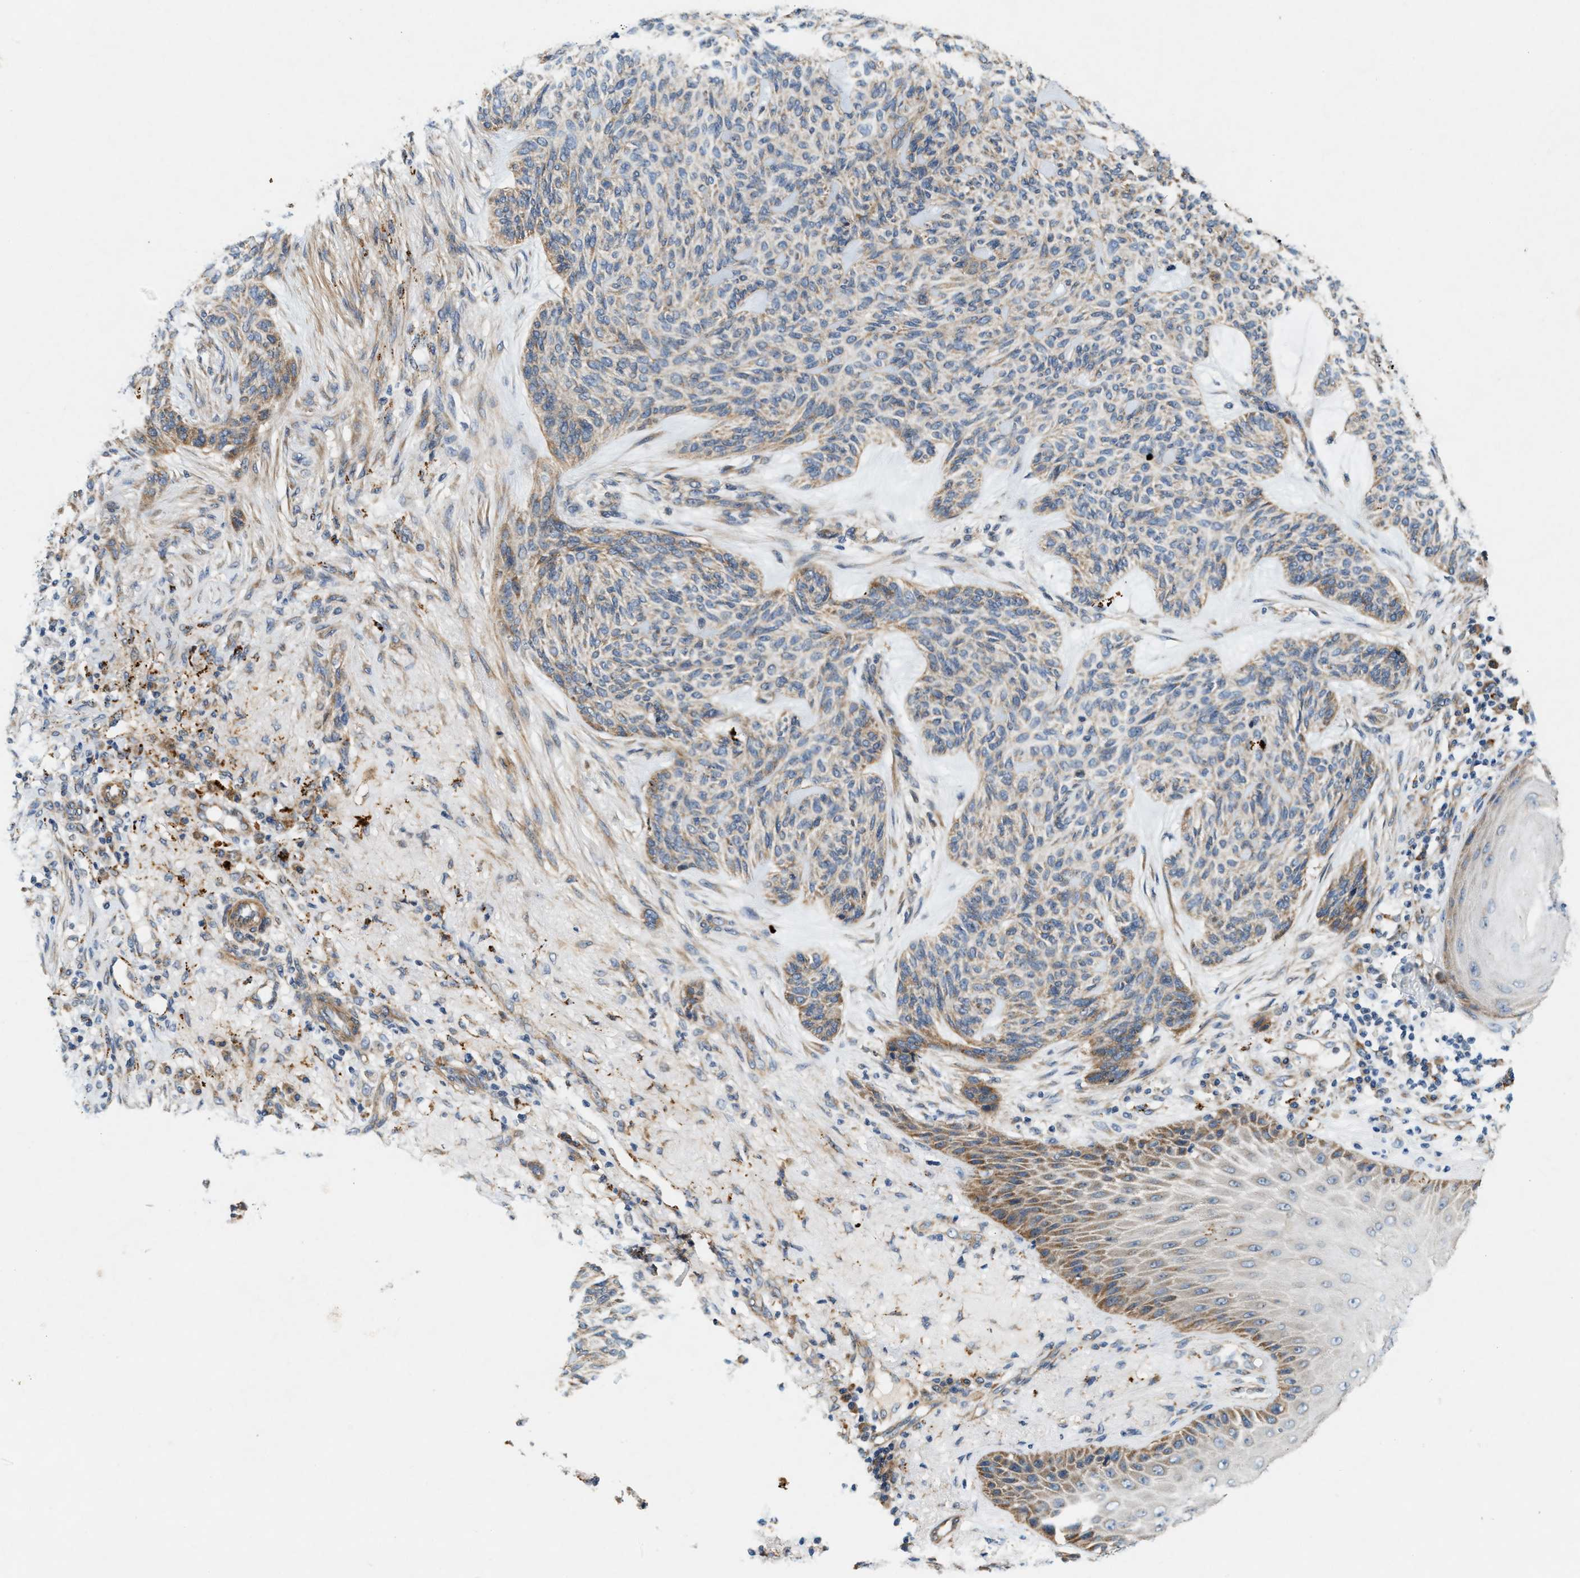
{"staining": {"intensity": "weak", "quantity": ">75%", "location": "cytoplasmic/membranous"}, "tissue": "skin cancer", "cell_type": "Tumor cells", "image_type": "cancer", "snomed": [{"axis": "morphology", "description": "Basal cell carcinoma"}, {"axis": "topography", "description": "Skin"}], "caption": "Immunohistochemical staining of basal cell carcinoma (skin) reveals low levels of weak cytoplasmic/membranous protein expression in about >75% of tumor cells. The staining is performed using DAB (3,3'-diaminobenzidine) brown chromogen to label protein expression. The nuclei are counter-stained blue using hematoxylin.", "gene": "DUSP10", "patient": {"sex": "male", "age": 55}}